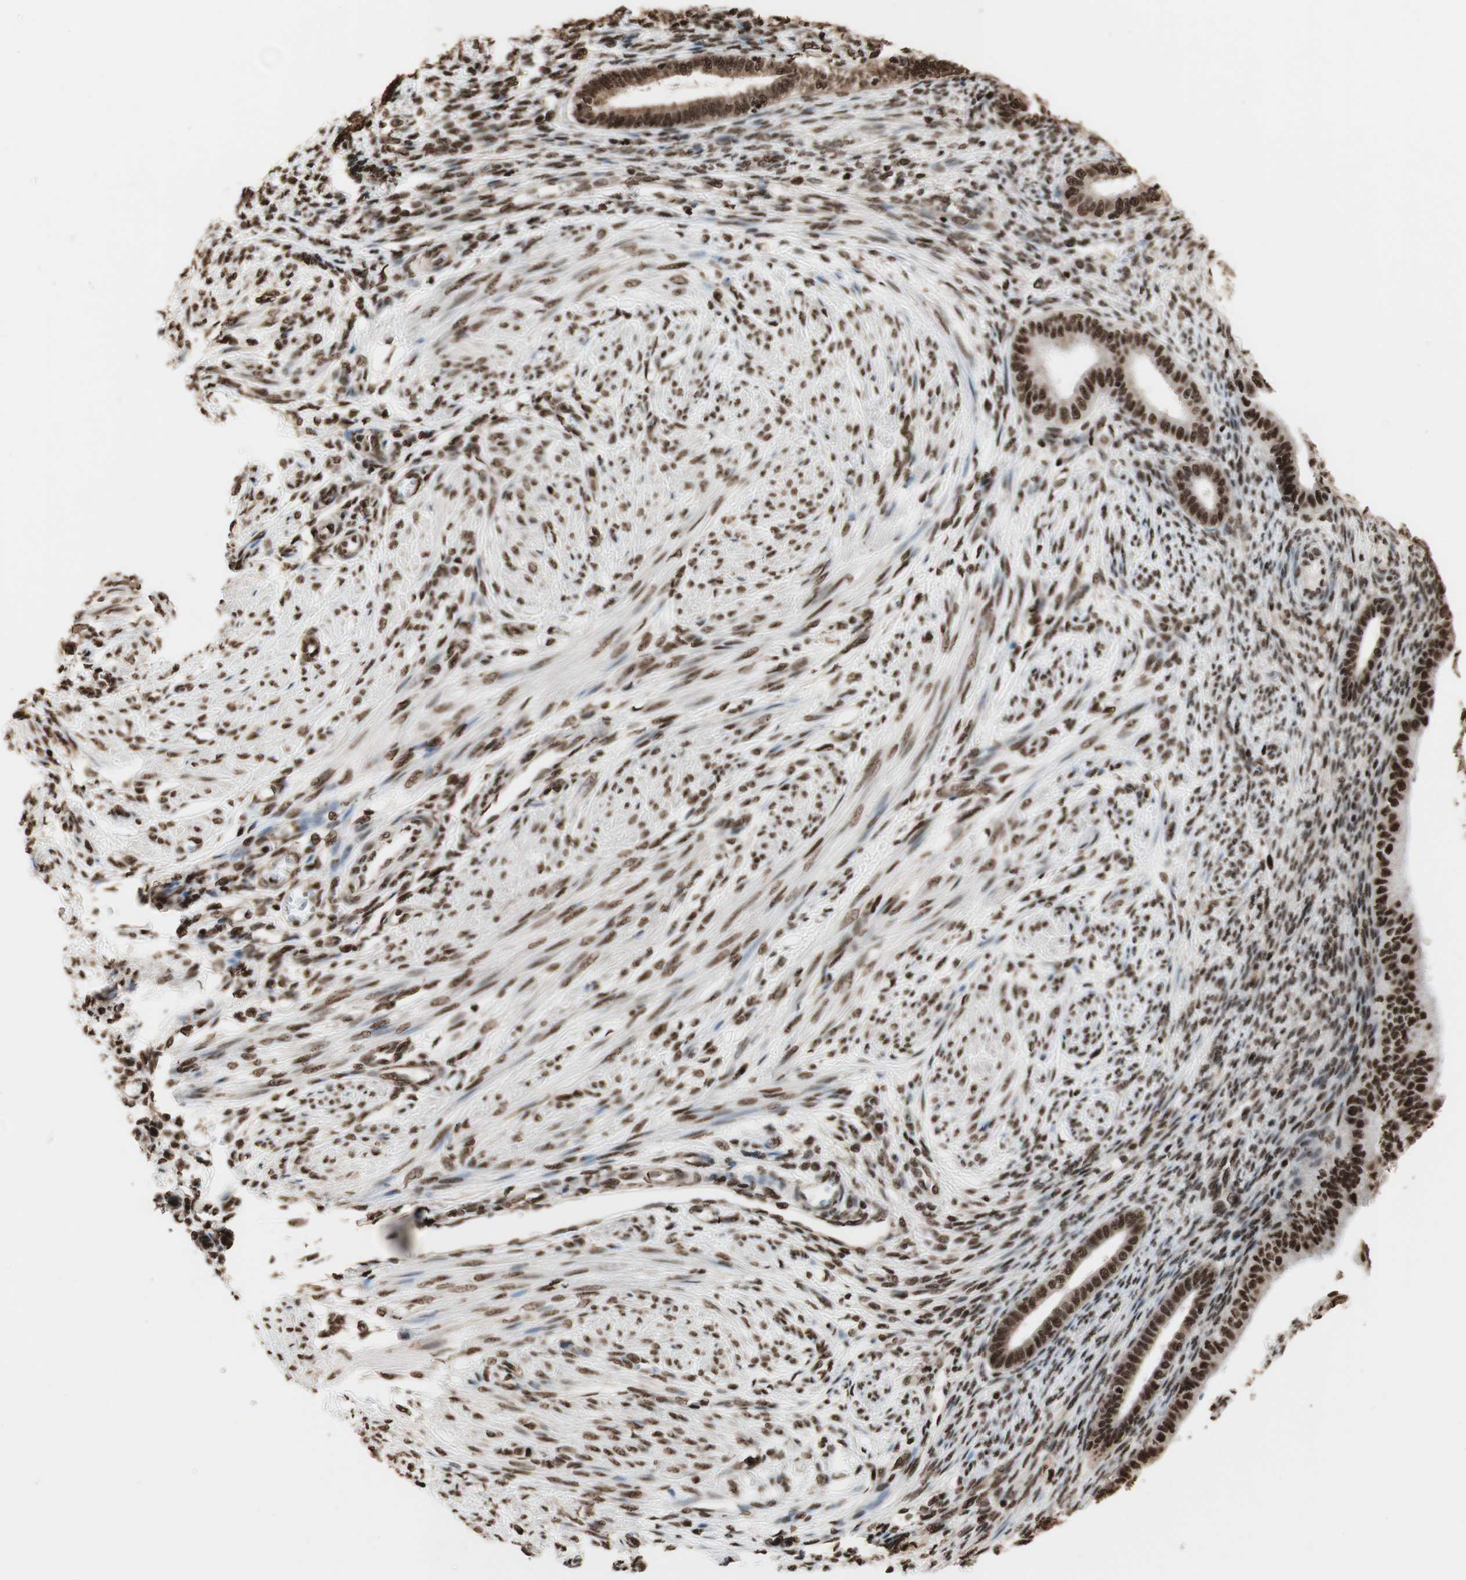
{"staining": {"intensity": "strong", "quantity": ">75%", "location": "nuclear"}, "tissue": "endometrium", "cell_type": "Cells in endometrial stroma", "image_type": "normal", "snomed": [{"axis": "morphology", "description": "Normal tissue, NOS"}, {"axis": "topography", "description": "Endometrium"}], "caption": "High-power microscopy captured an immunohistochemistry histopathology image of unremarkable endometrium, revealing strong nuclear positivity in about >75% of cells in endometrial stroma. (DAB (3,3'-diaminobenzidine) IHC, brown staining for protein, blue staining for nuclei).", "gene": "HNRNPA2B1", "patient": {"sex": "female", "age": 72}}